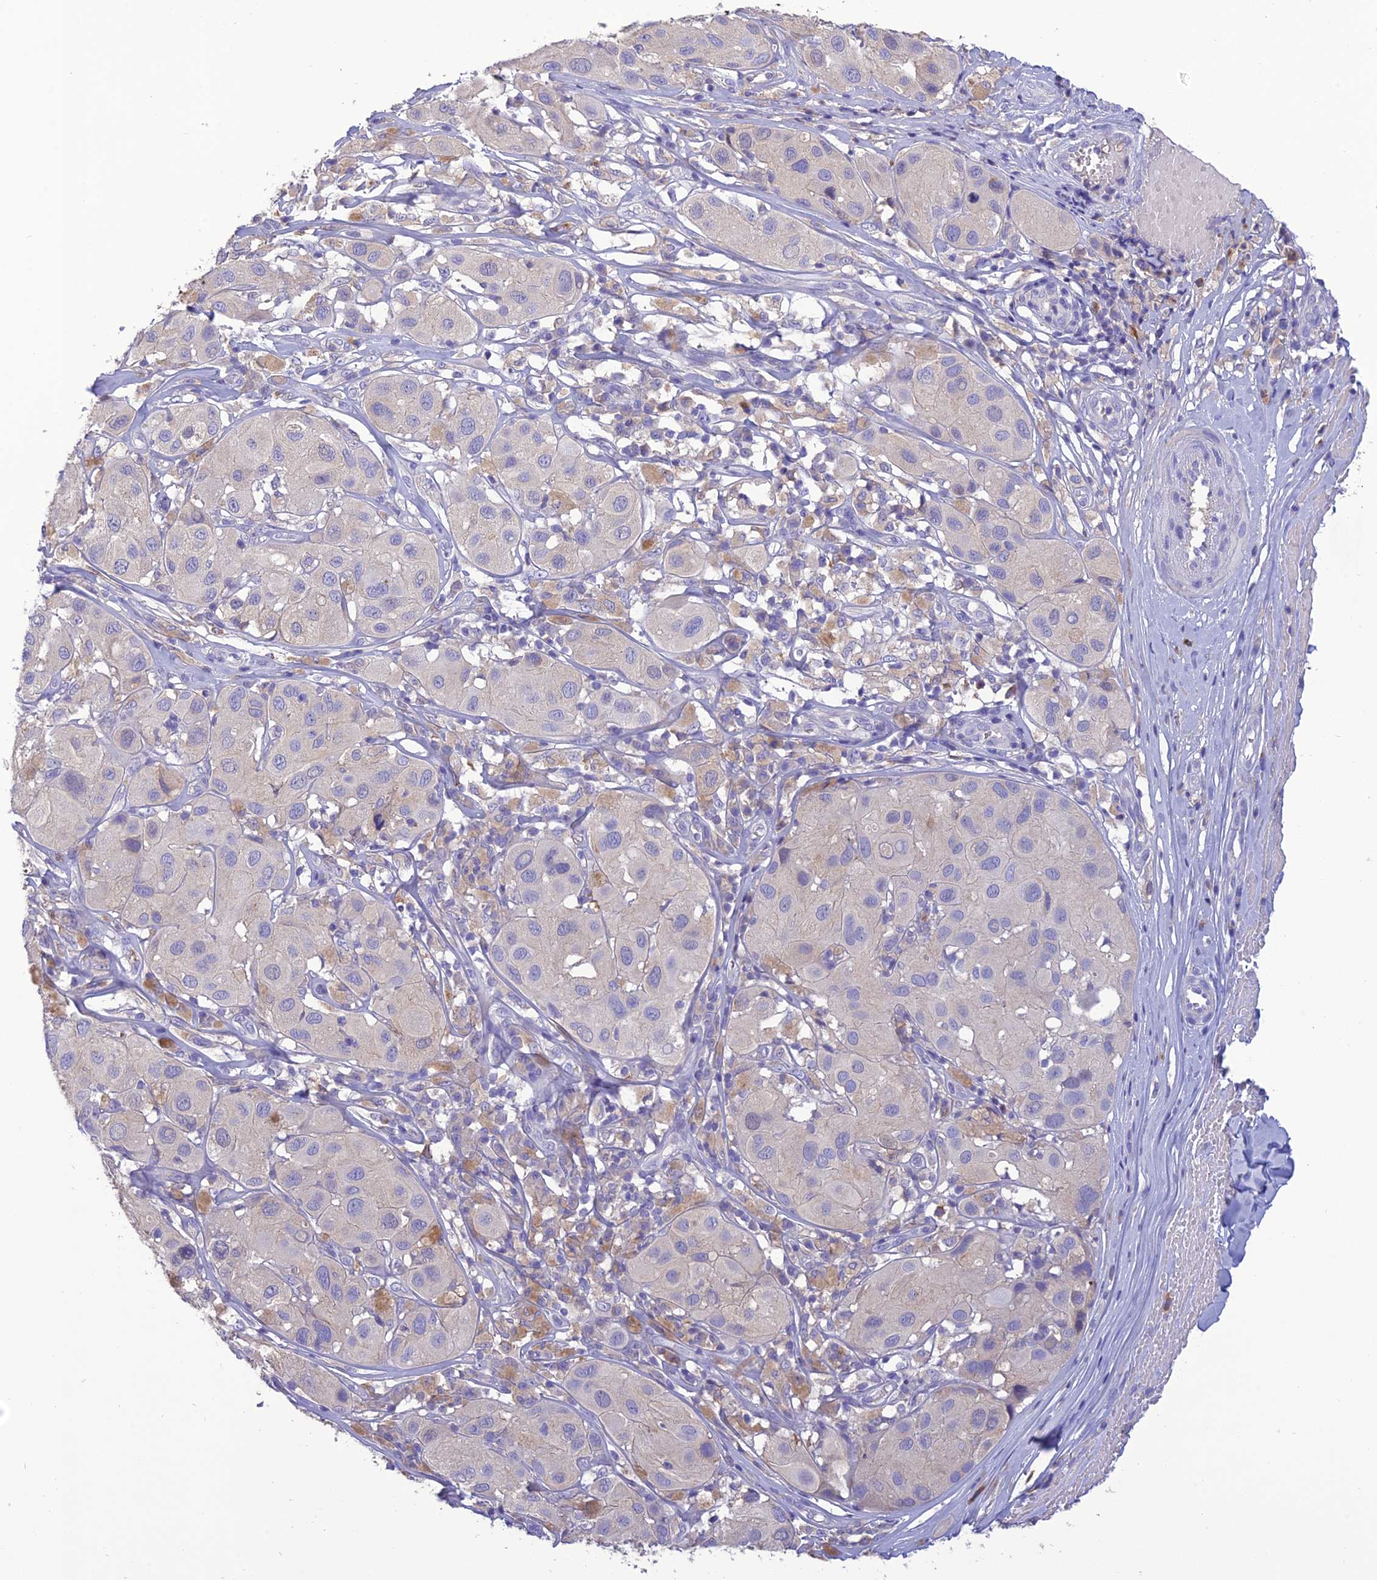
{"staining": {"intensity": "negative", "quantity": "none", "location": "none"}, "tissue": "melanoma", "cell_type": "Tumor cells", "image_type": "cancer", "snomed": [{"axis": "morphology", "description": "Malignant melanoma, Metastatic site"}, {"axis": "topography", "description": "Skin"}], "caption": "Tumor cells show no significant positivity in melanoma.", "gene": "SFT2D2", "patient": {"sex": "male", "age": 41}}